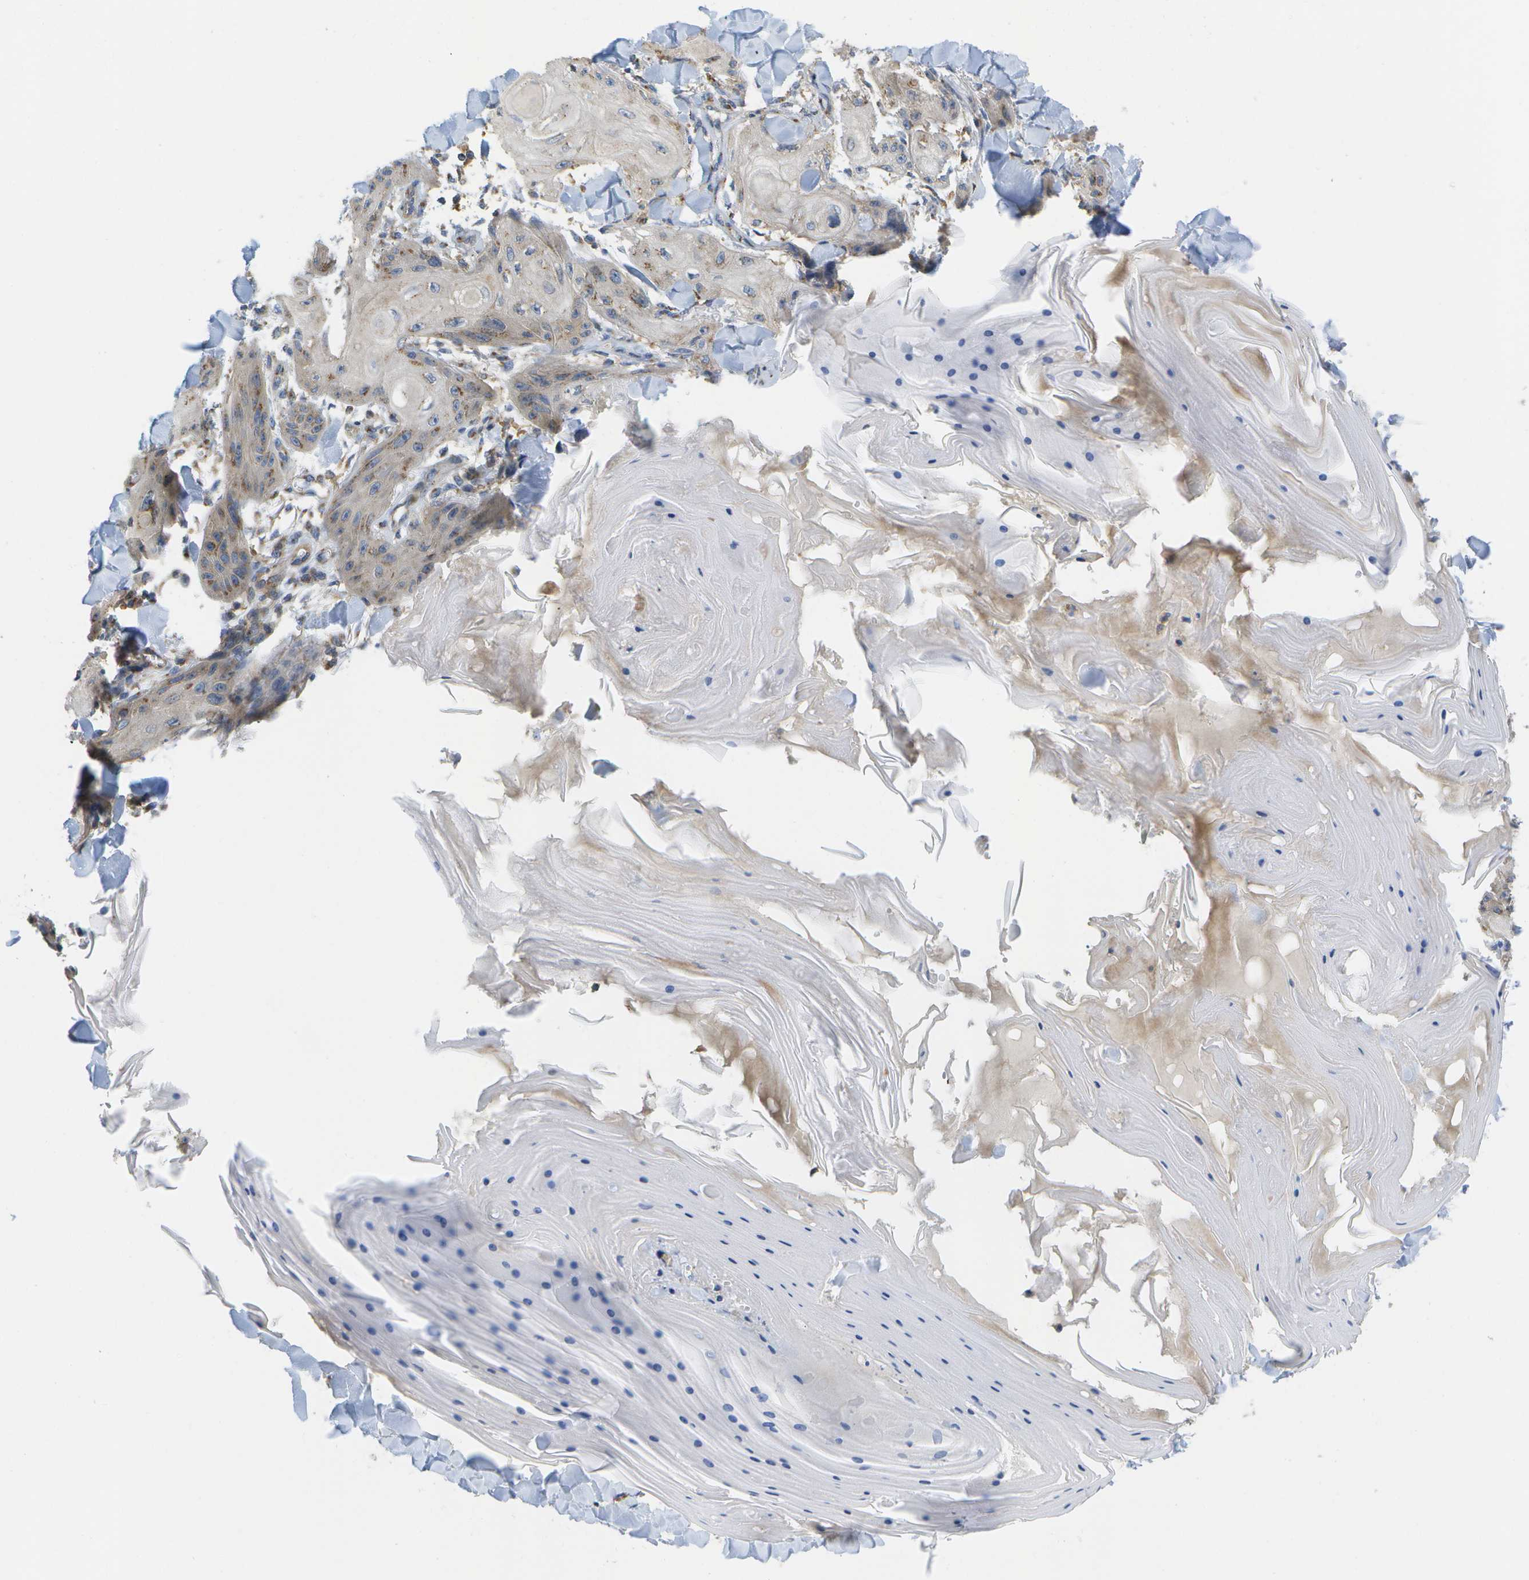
{"staining": {"intensity": "weak", "quantity": "<25%", "location": "cytoplasmic/membranous"}, "tissue": "skin cancer", "cell_type": "Tumor cells", "image_type": "cancer", "snomed": [{"axis": "morphology", "description": "Squamous cell carcinoma, NOS"}, {"axis": "topography", "description": "Skin"}], "caption": "Immunohistochemistry micrograph of neoplastic tissue: skin cancer (squamous cell carcinoma) stained with DAB (3,3'-diaminobenzidine) reveals no significant protein expression in tumor cells.", "gene": "BST2", "patient": {"sex": "male", "age": 74}}